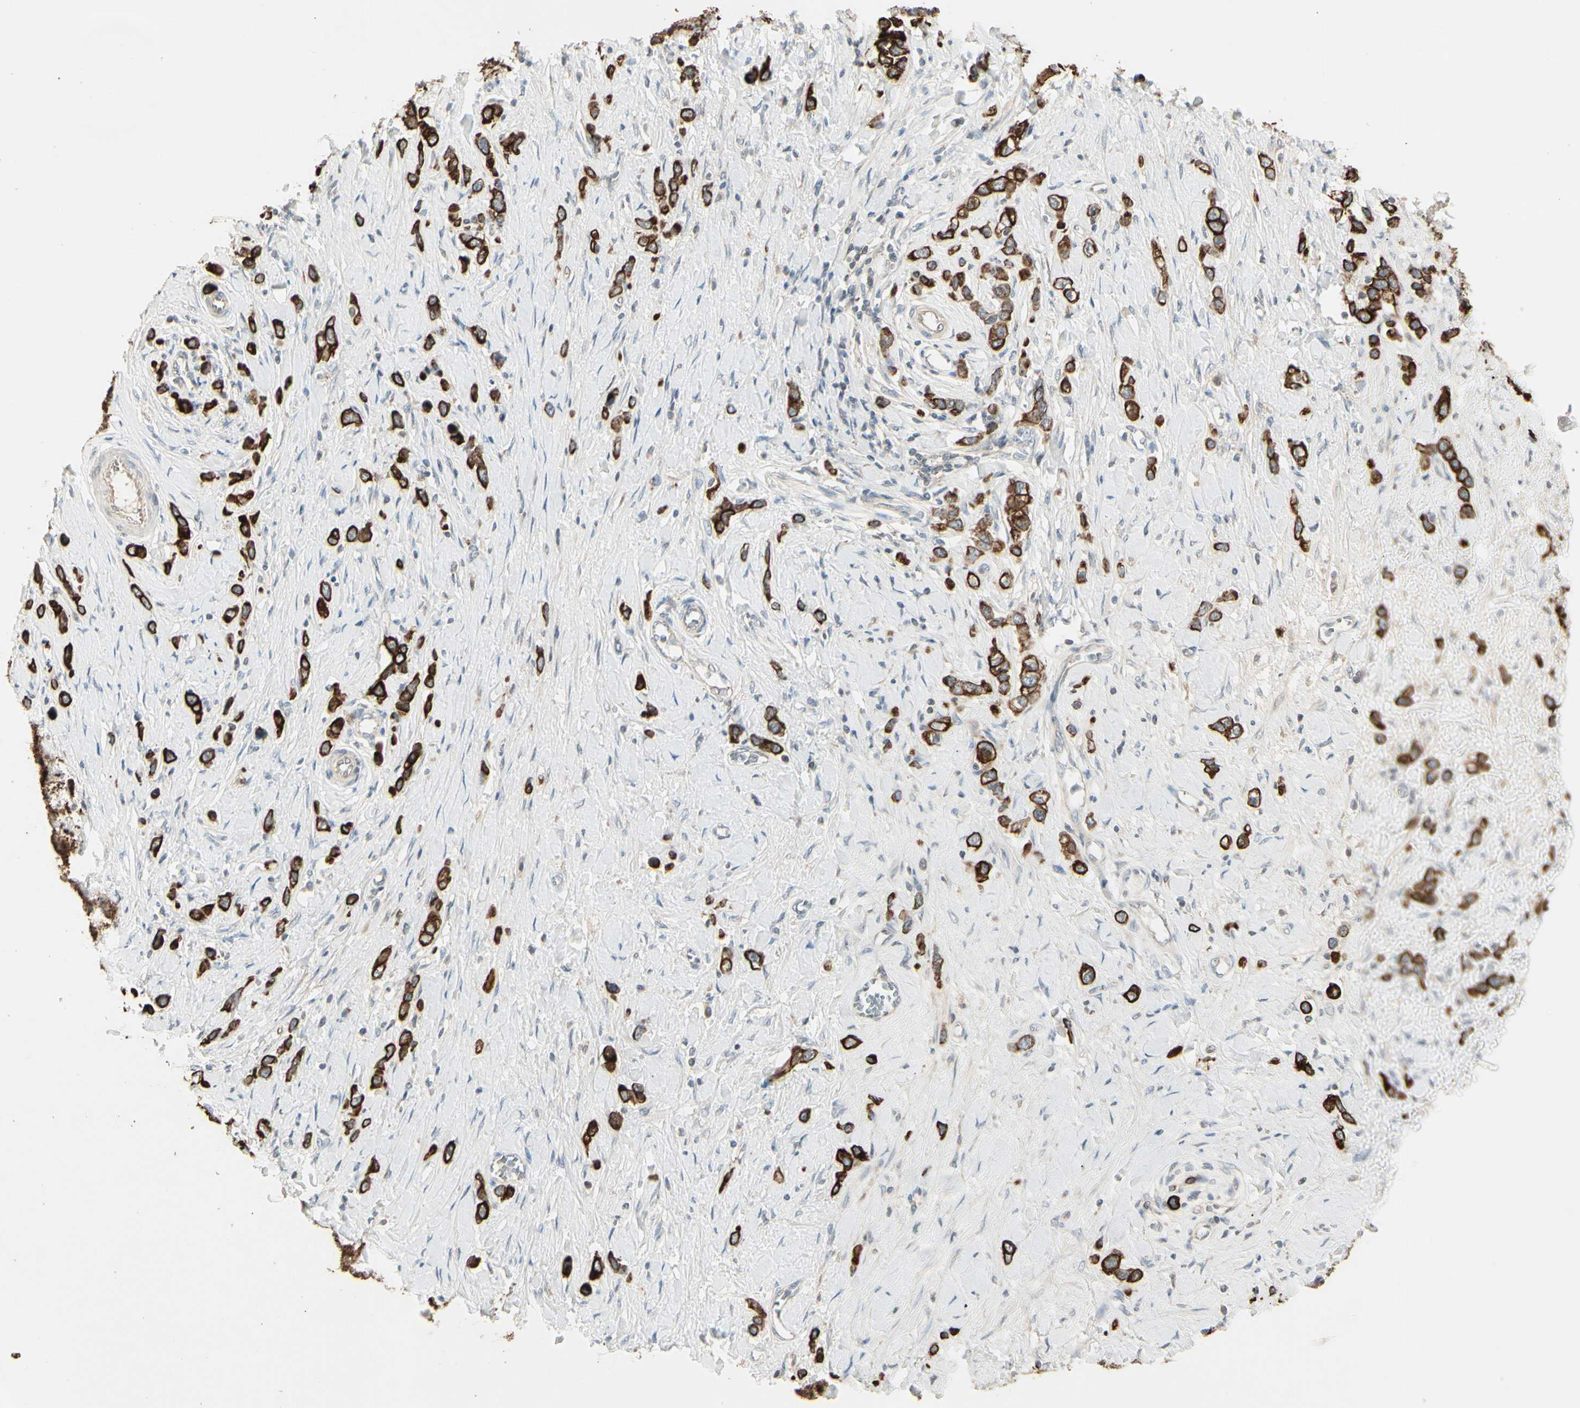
{"staining": {"intensity": "strong", "quantity": ">75%", "location": "cytoplasmic/membranous"}, "tissue": "stomach cancer", "cell_type": "Tumor cells", "image_type": "cancer", "snomed": [{"axis": "morphology", "description": "Normal tissue, NOS"}, {"axis": "morphology", "description": "Adenocarcinoma, NOS"}, {"axis": "topography", "description": "Stomach, upper"}, {"axis": "topography", "description": "Stomach"}], "caption": "A high-resolution histopathology image shows immunohistochemistry staining of stomach cancer, which demonstrates strong cytoplasmic/membranous positivity in approximately >75% of tumor cells.", "gene": "SKIL", "patient": {"sex": "female", "age": 65}}